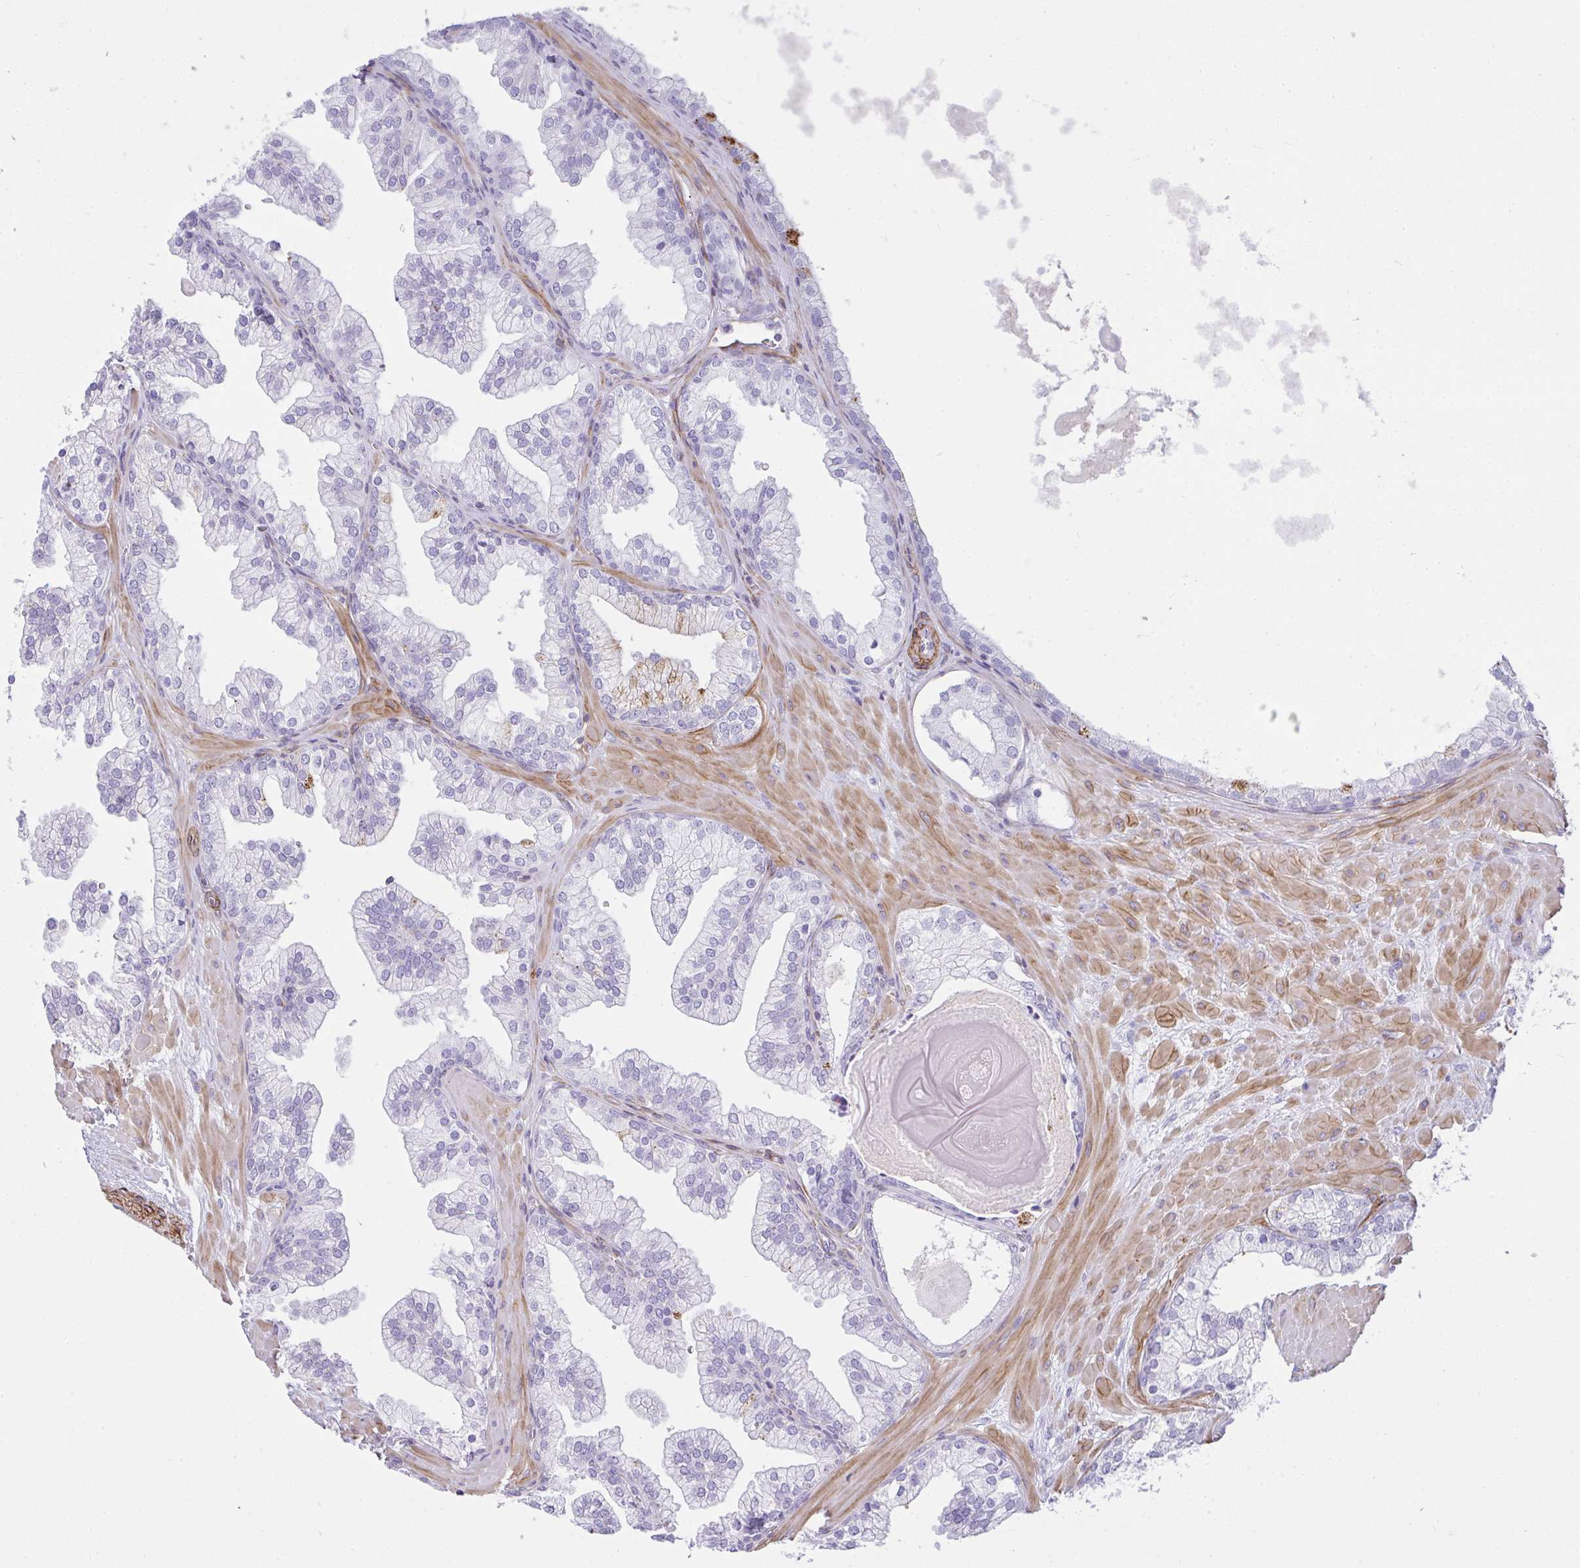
{"staining": {"intensity": "strong", "quantity": "25%-75%", "location": "cytoplasmic/membranous"}, "tissue": "prostate", "cell_type": "Glandular cells", "image_type": "normal", "snomed": [{"axis": "morphology", "description": "Normal tissue, NOS"}, {"axis": "topography", "description": "Prostate"}, {"axis": "topography", "description": "Peripheral nerve tissue"}], "caption": "Glandular cells exhibit strong cytoplasmic/membranous positivity in approximately 25%-75% of cells in normal prostate.", "gene": "CDRT15", "patient": {"sex": "male", "age": 61}}